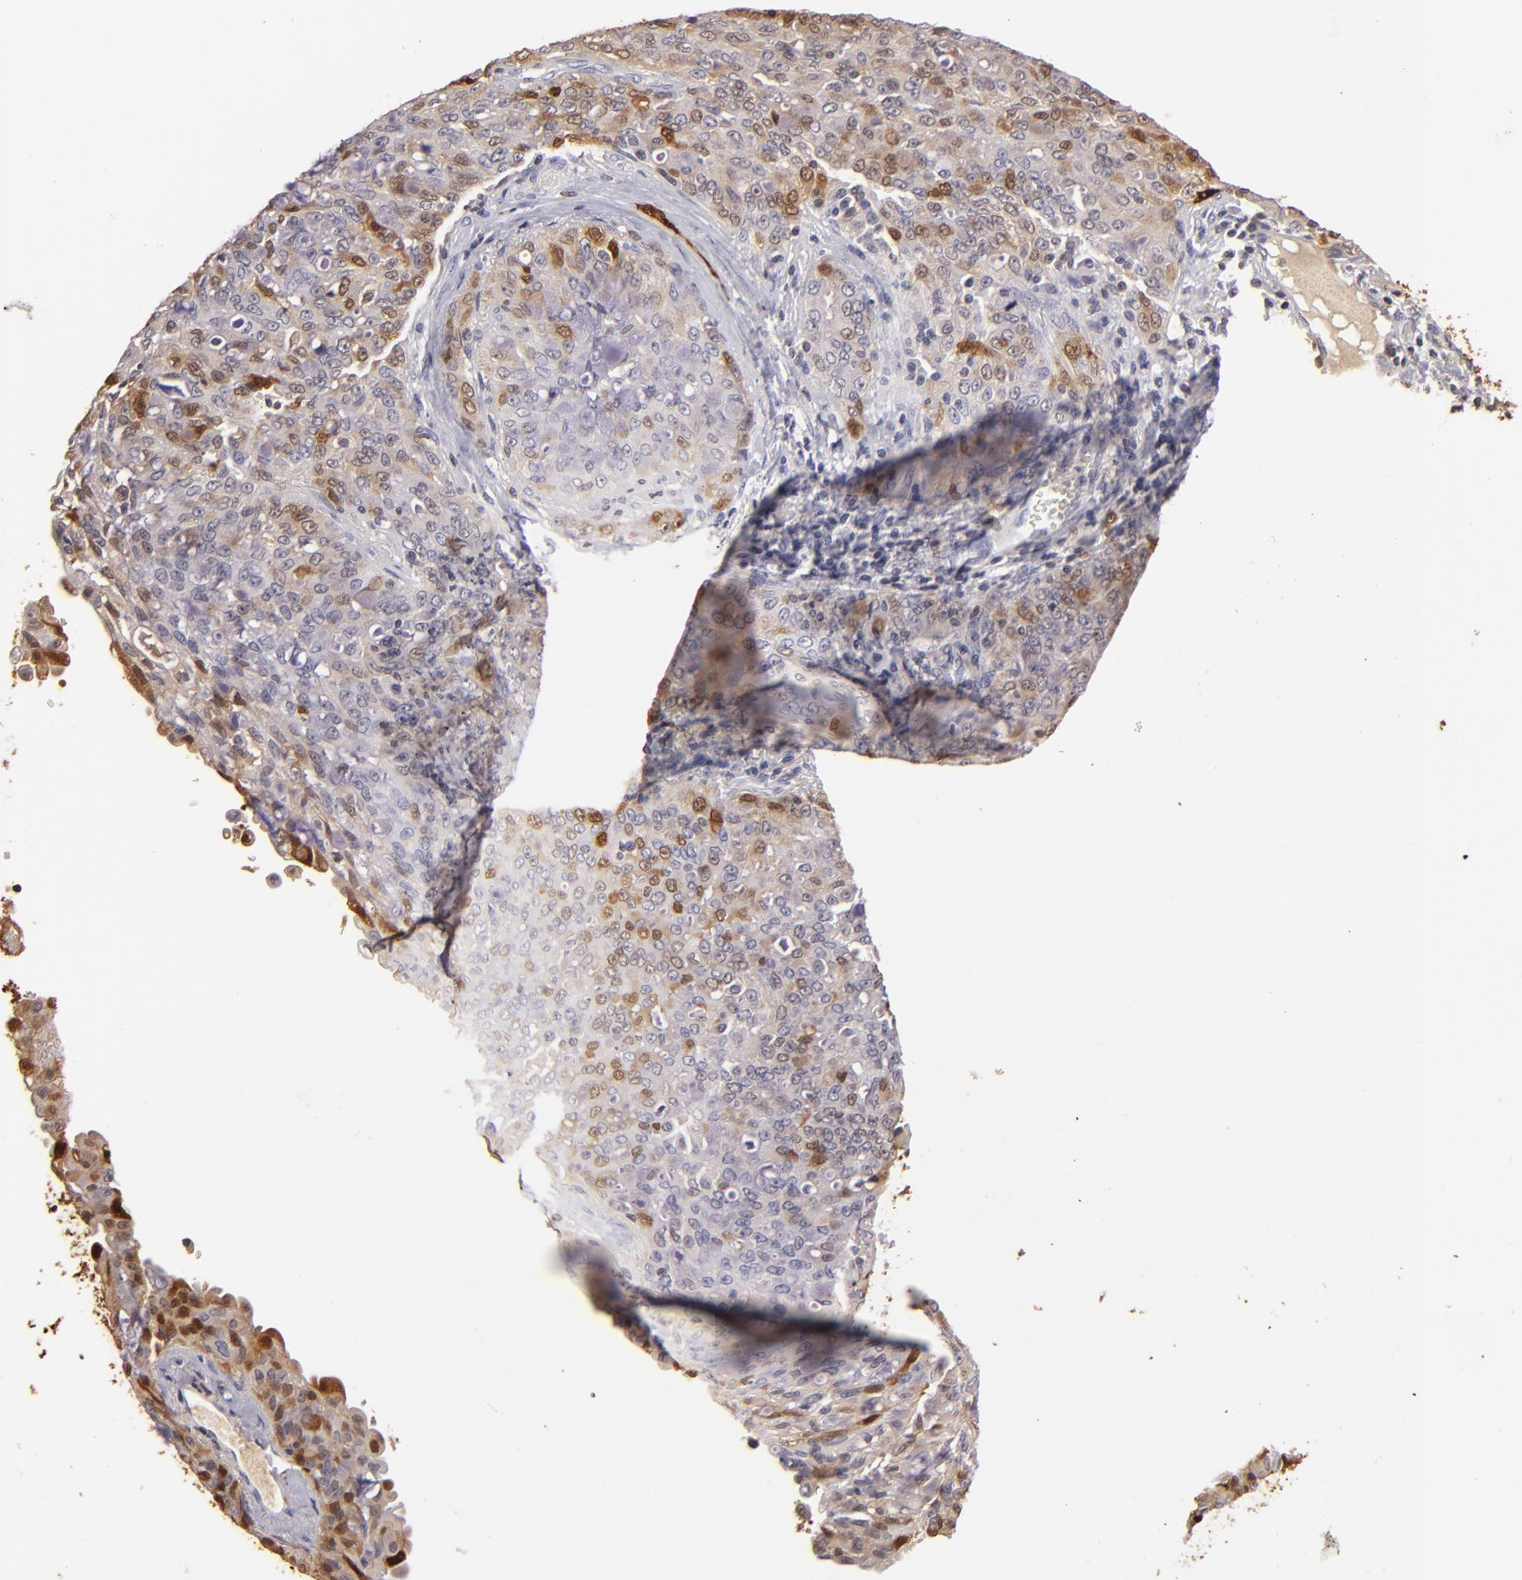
{"staining": {"intensity": "weak", "quantity": "25%-75%", "location": "cytoplasmic/membranous,nuclear"}, "tissue": "lung cancer", "cell_type": "Tumor cells", "image_type": "cancer", "snomed": [{"axis": "morphology", "description": "Adenocarcinoma, NOS"}, {"axis": "topography", "description": "Lung"}], "caption": "Lung adenocarcinoma tissue exhibits weak cytoplasmic/membranous and nuclear expression in approximately 25%-75% of tumor cells (IHC, brightfield microscopy, high magnification).", "gene": "S100A2", "patient": {"sex": "female", "age": 44}}